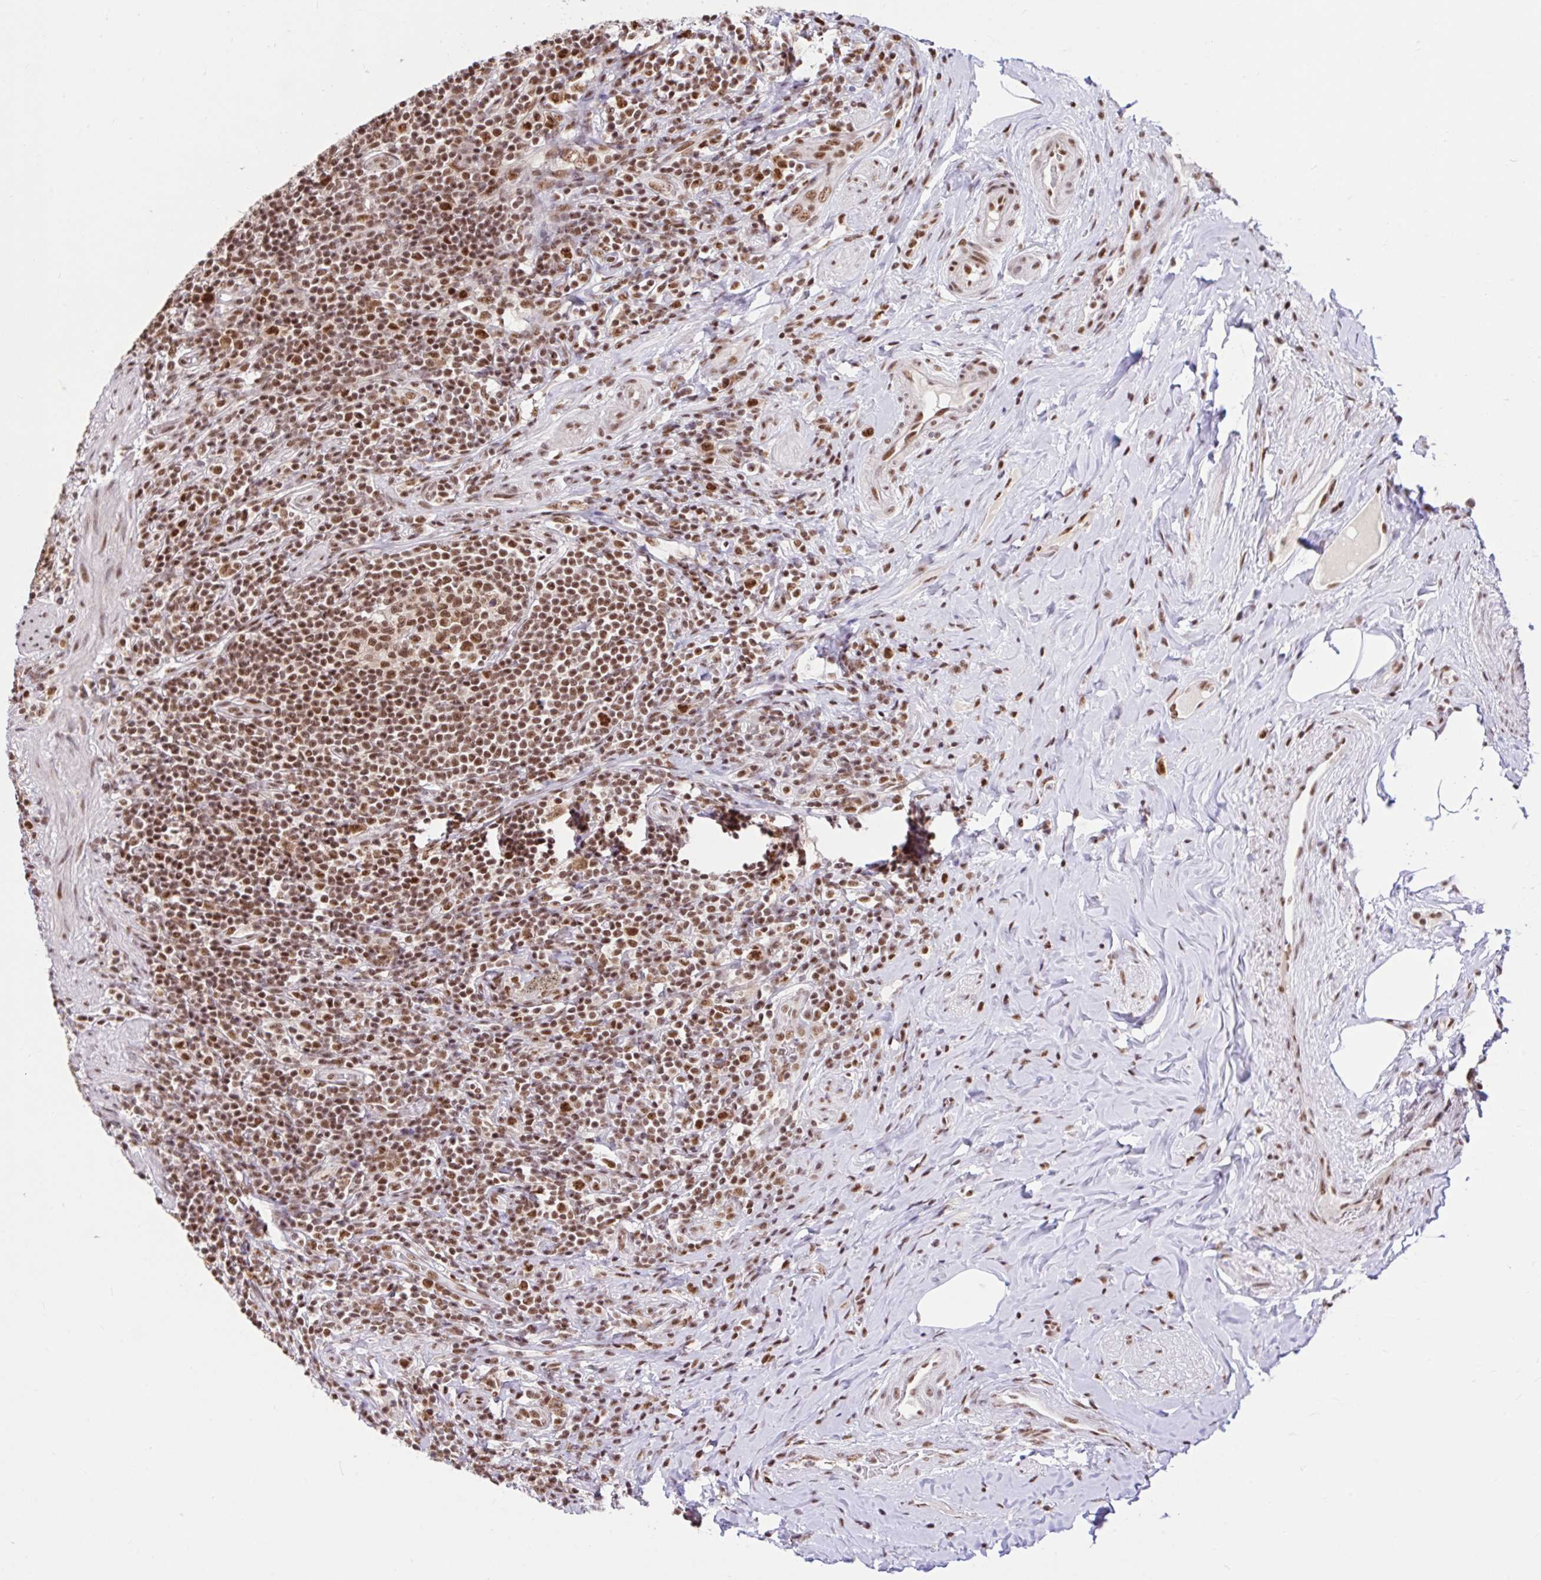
{"staining": {"intensity": "strong", "quantity": ">75%", "location": "cytoplasmic/membranous,nuclear"}, "tissue": "appendix", "cell_type": "Glandular cells", "image_type": "normal", "snomed": [{"axis": "morphology", "description": "Normal tissue, NOS"}, {"axis": "topography", "description": "Appendix"}], "caption": "An IHC micrograph of benign tissue is shown. Protein staining in brown shows strong cytoplasmic/membranous,nuclear positivity in appendix within glandular cells. (DAB (3,3'-diaminobenzidine) = brown stain, brightfield microscopy at high magnification).", "gene": "CCDC12", "patient": {"sex": "female", "age": 43}}